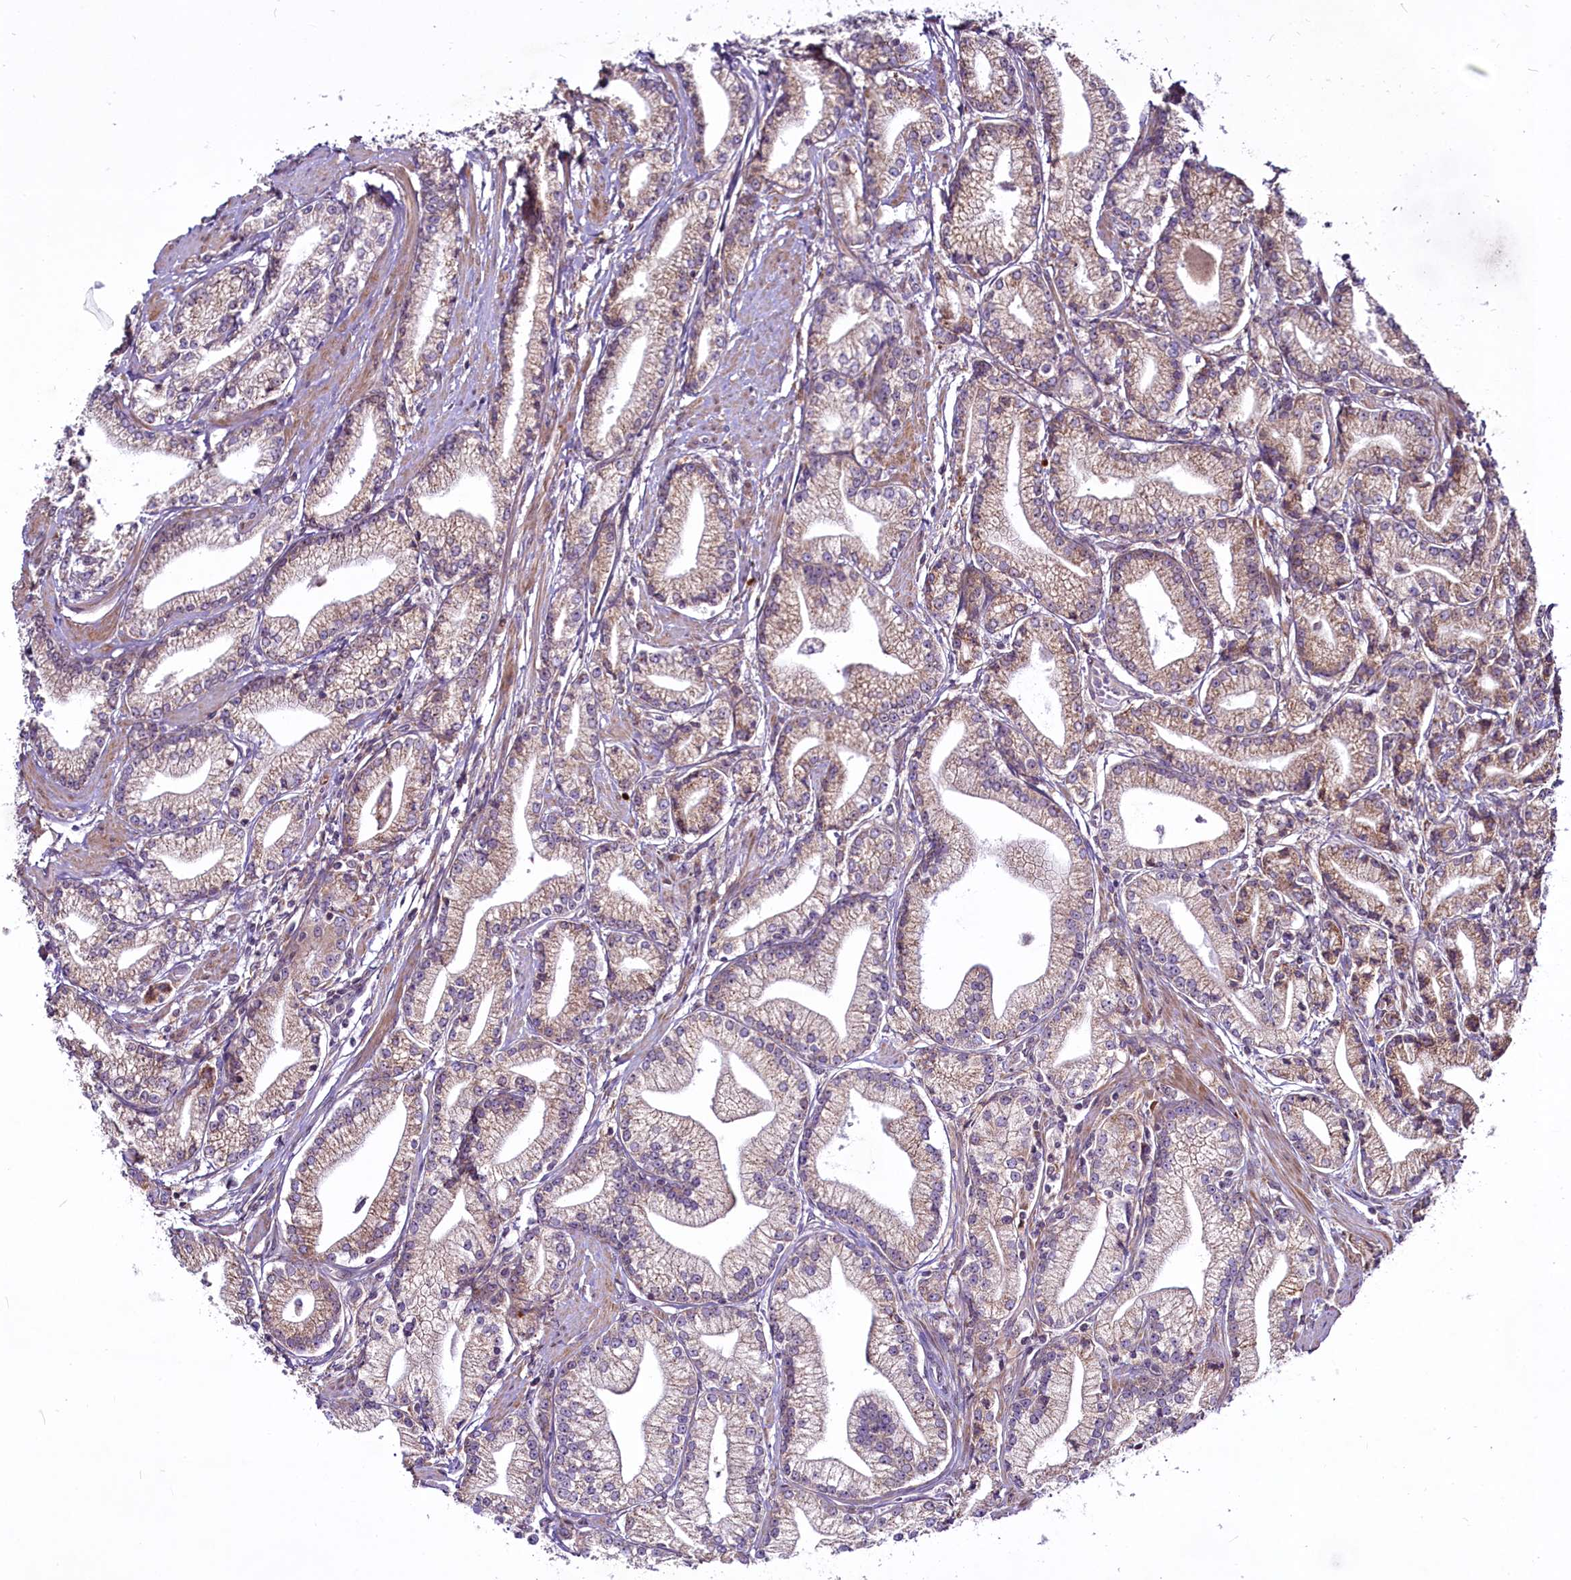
{"staining": {"intensity": "weak", "quantity": "25%-75%", "location": "cytoplasmic/membranous,nuclear"}, "tissue": "prostate cancer", "cell_type": "Tumor cells", "image_type": "cancer", "snomed": [{"axis": "morphology", "description": "Adenocarcinoma, High grade"}, {"axis": "topography", "description": "Prostate"}], "caption": "Brown immunohistochemical staining in prostate cancer reveals weak cytoplasmic/membranous and nuclear positivity in about 25%-75% of tumor cells.", "gene": "RSBN1", "patient": {"sex": "male", "age": 67}}